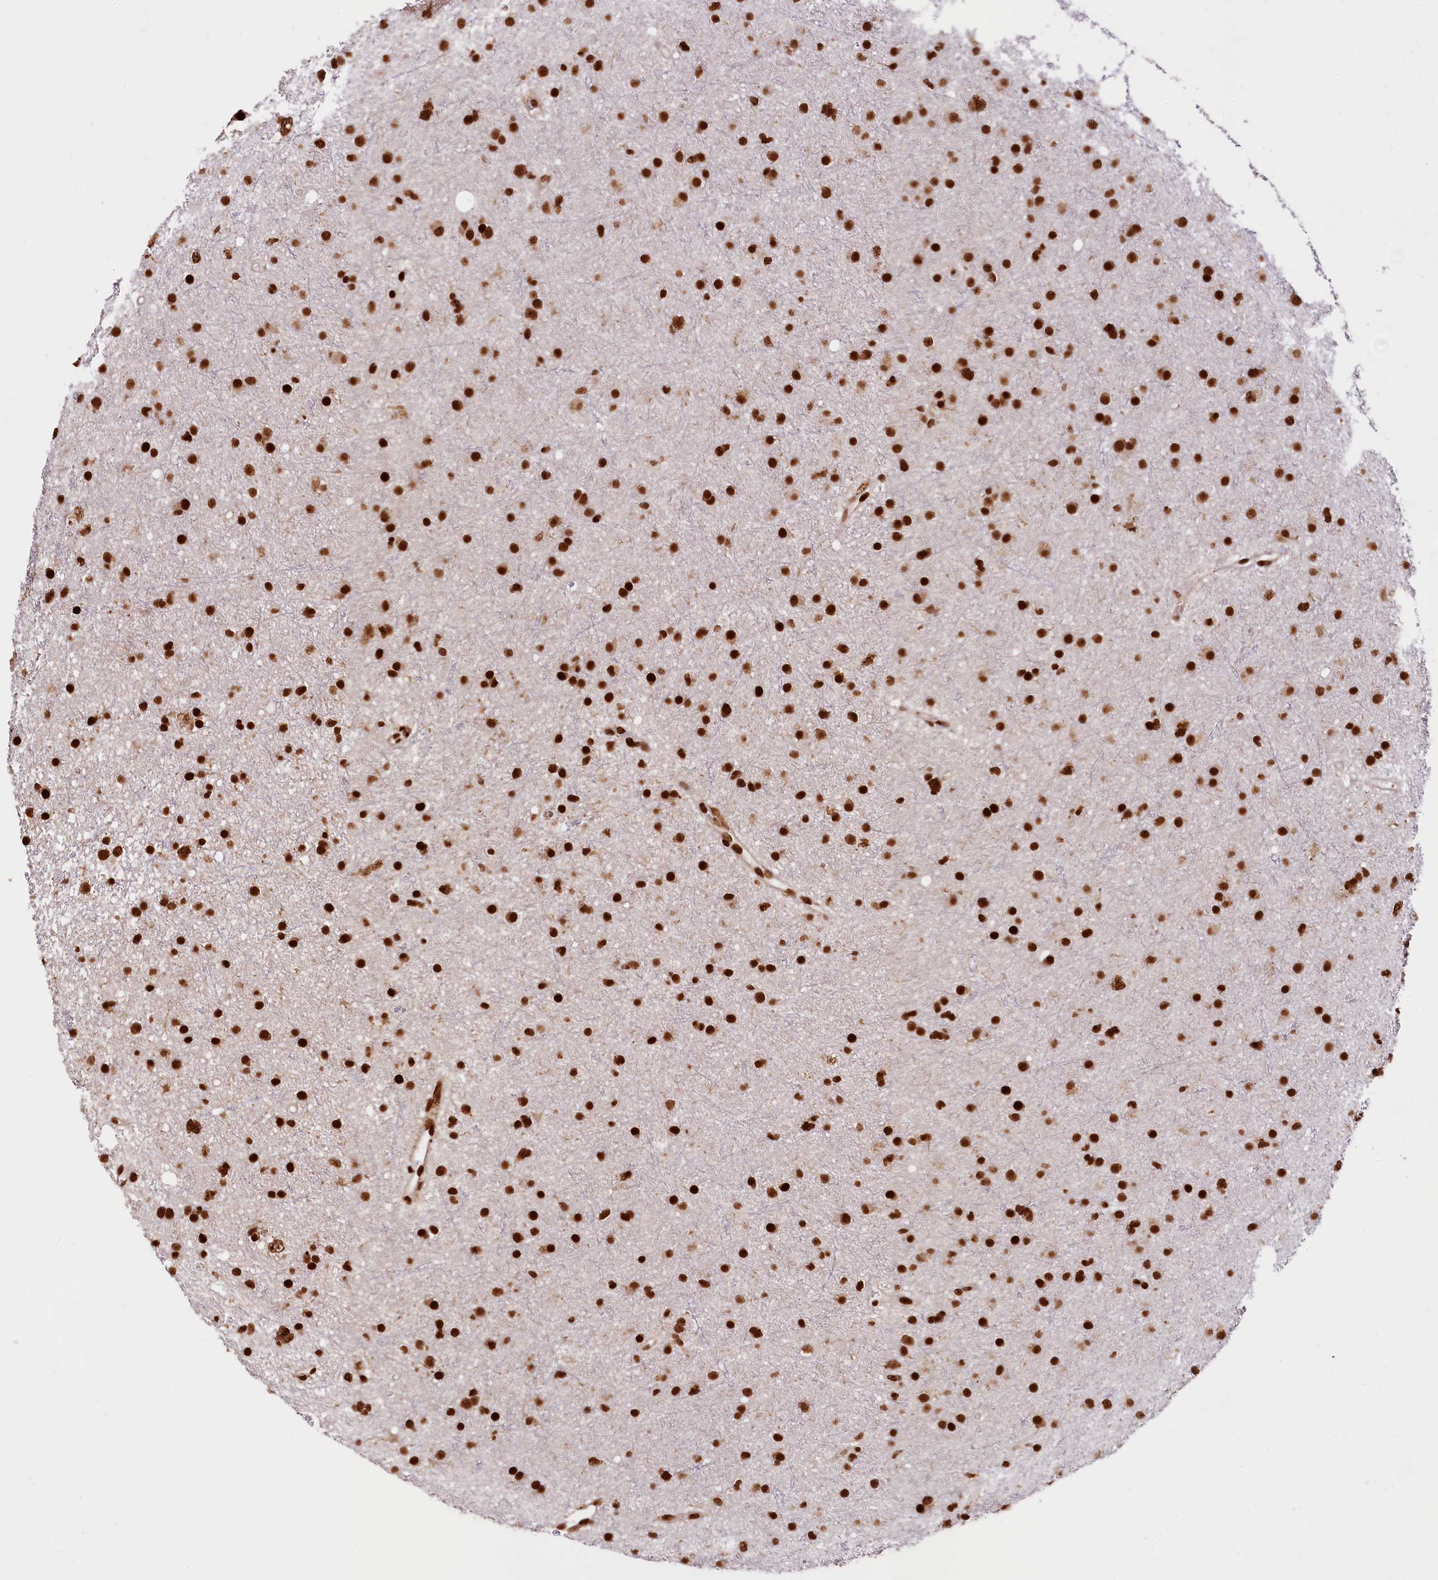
{"staining": {"intensity": "strong", "quantity": ">75%", "location": "nuclear"}, "tissue": "glioma", "cell_type": "Tumor cells", "image_type": "cancer", "snomed": [{"axis": "morphology", "description": "Glioma, malignant, Low grade"}, {"axis": "topography", "description": "Cerebral cortex"}], "caption": "About >75% of tumor cells in human glioma reveal strong nuclear protein staining as visualized by brown immunohistochemical staining.", "gene": "PDS5B", "patient": {"sex": "female", "age": 39}}